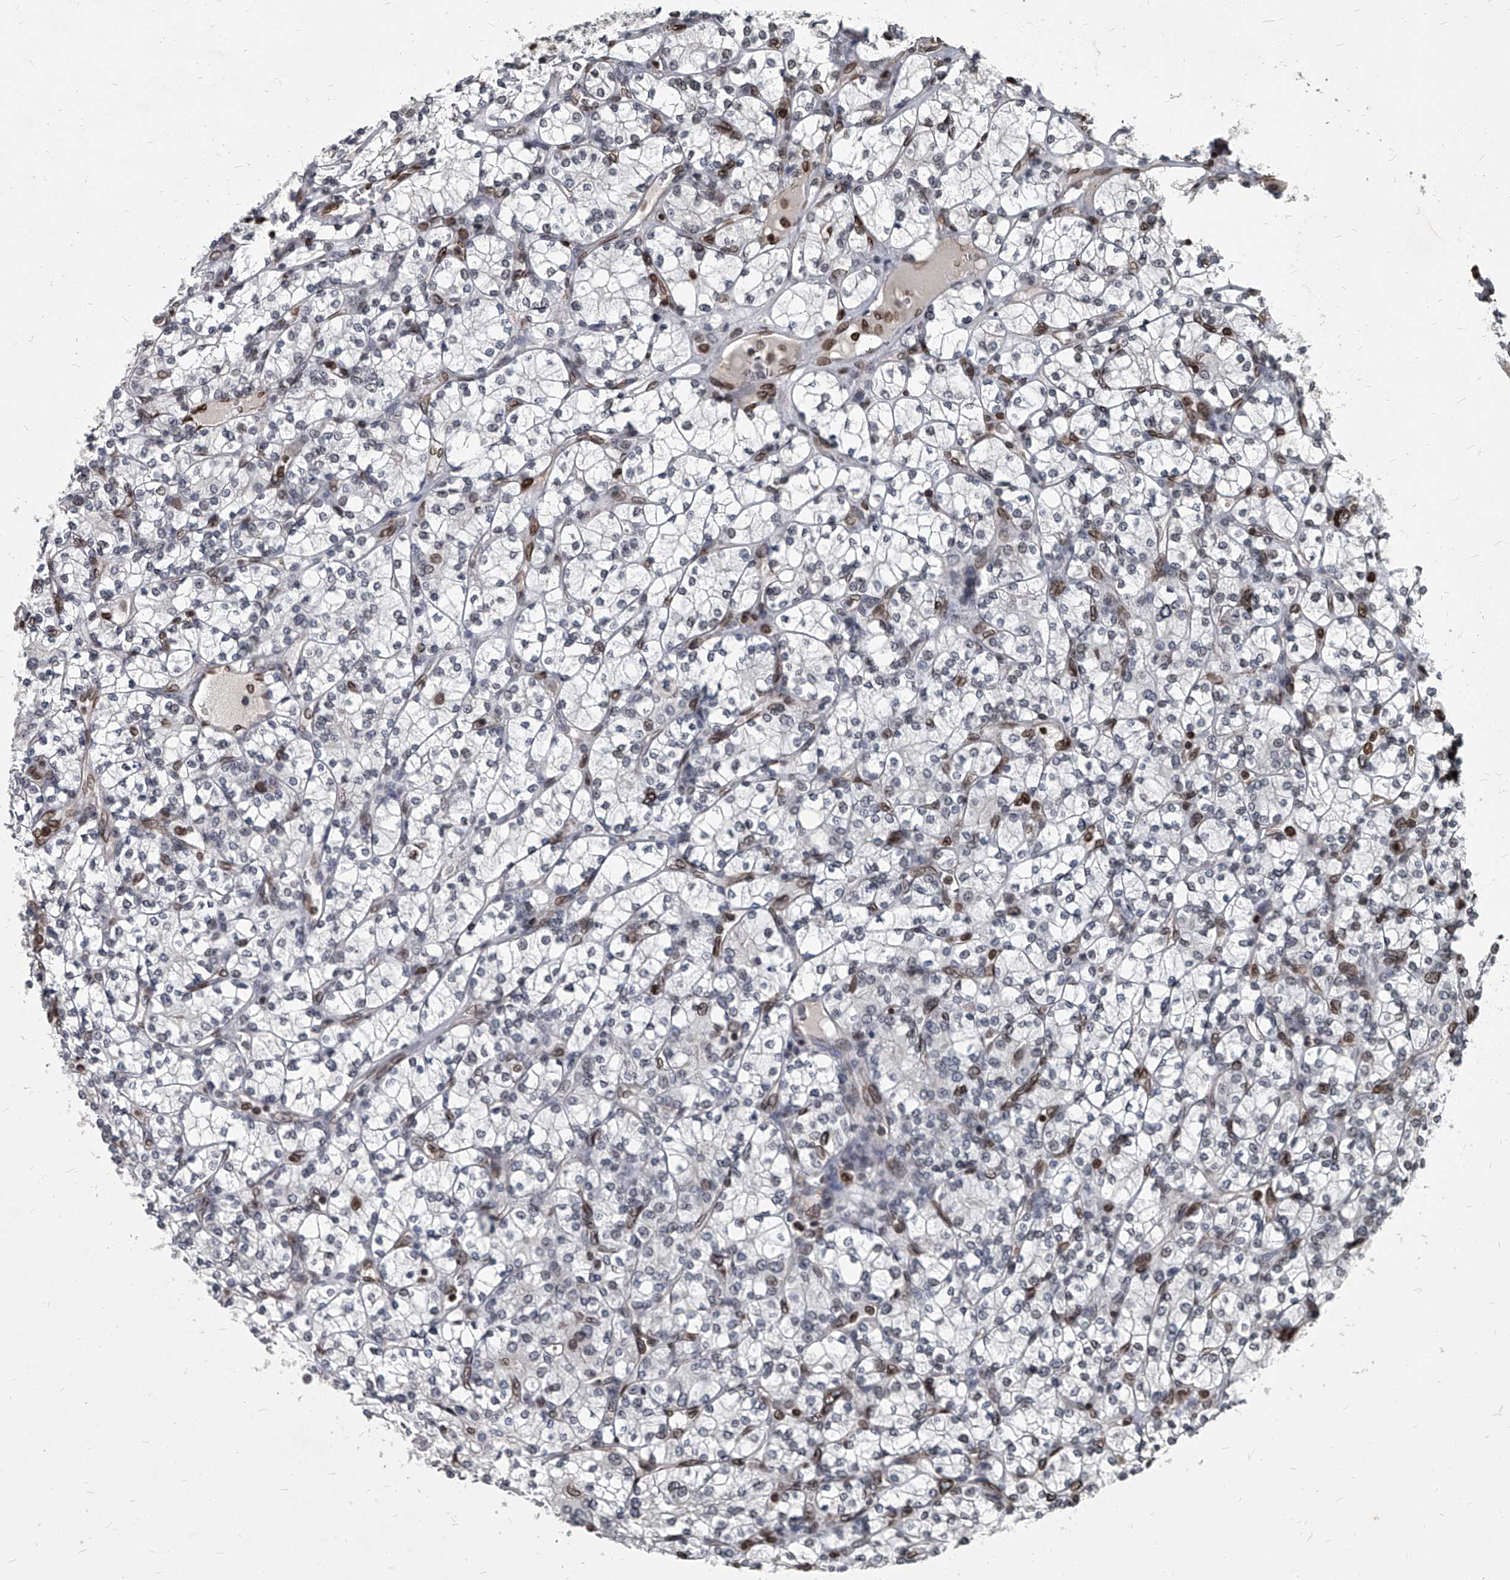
{"staining": {"intensity": "negative", "quantity": "none", "location": "none"}, "tissue": "renal cancer", "cell_type": "Tumor cells", "image_type": "cancer", "snomed": [{"axis": "morphology", "description": "Adenocarcinoma, NOS"}, {"axis": "topography", "description": "Kidney"}], "caption": "DAB (3,3'-diaminobenzidine) immunohistochemical staining of human renal cancer demonstrates no significant positivity in tumor cells. (Immunohistochemistry (ihc), brightfield microscopy, high magnification).", "gene": "PHF20", "patient": {"sex": "male", "age": 77}}